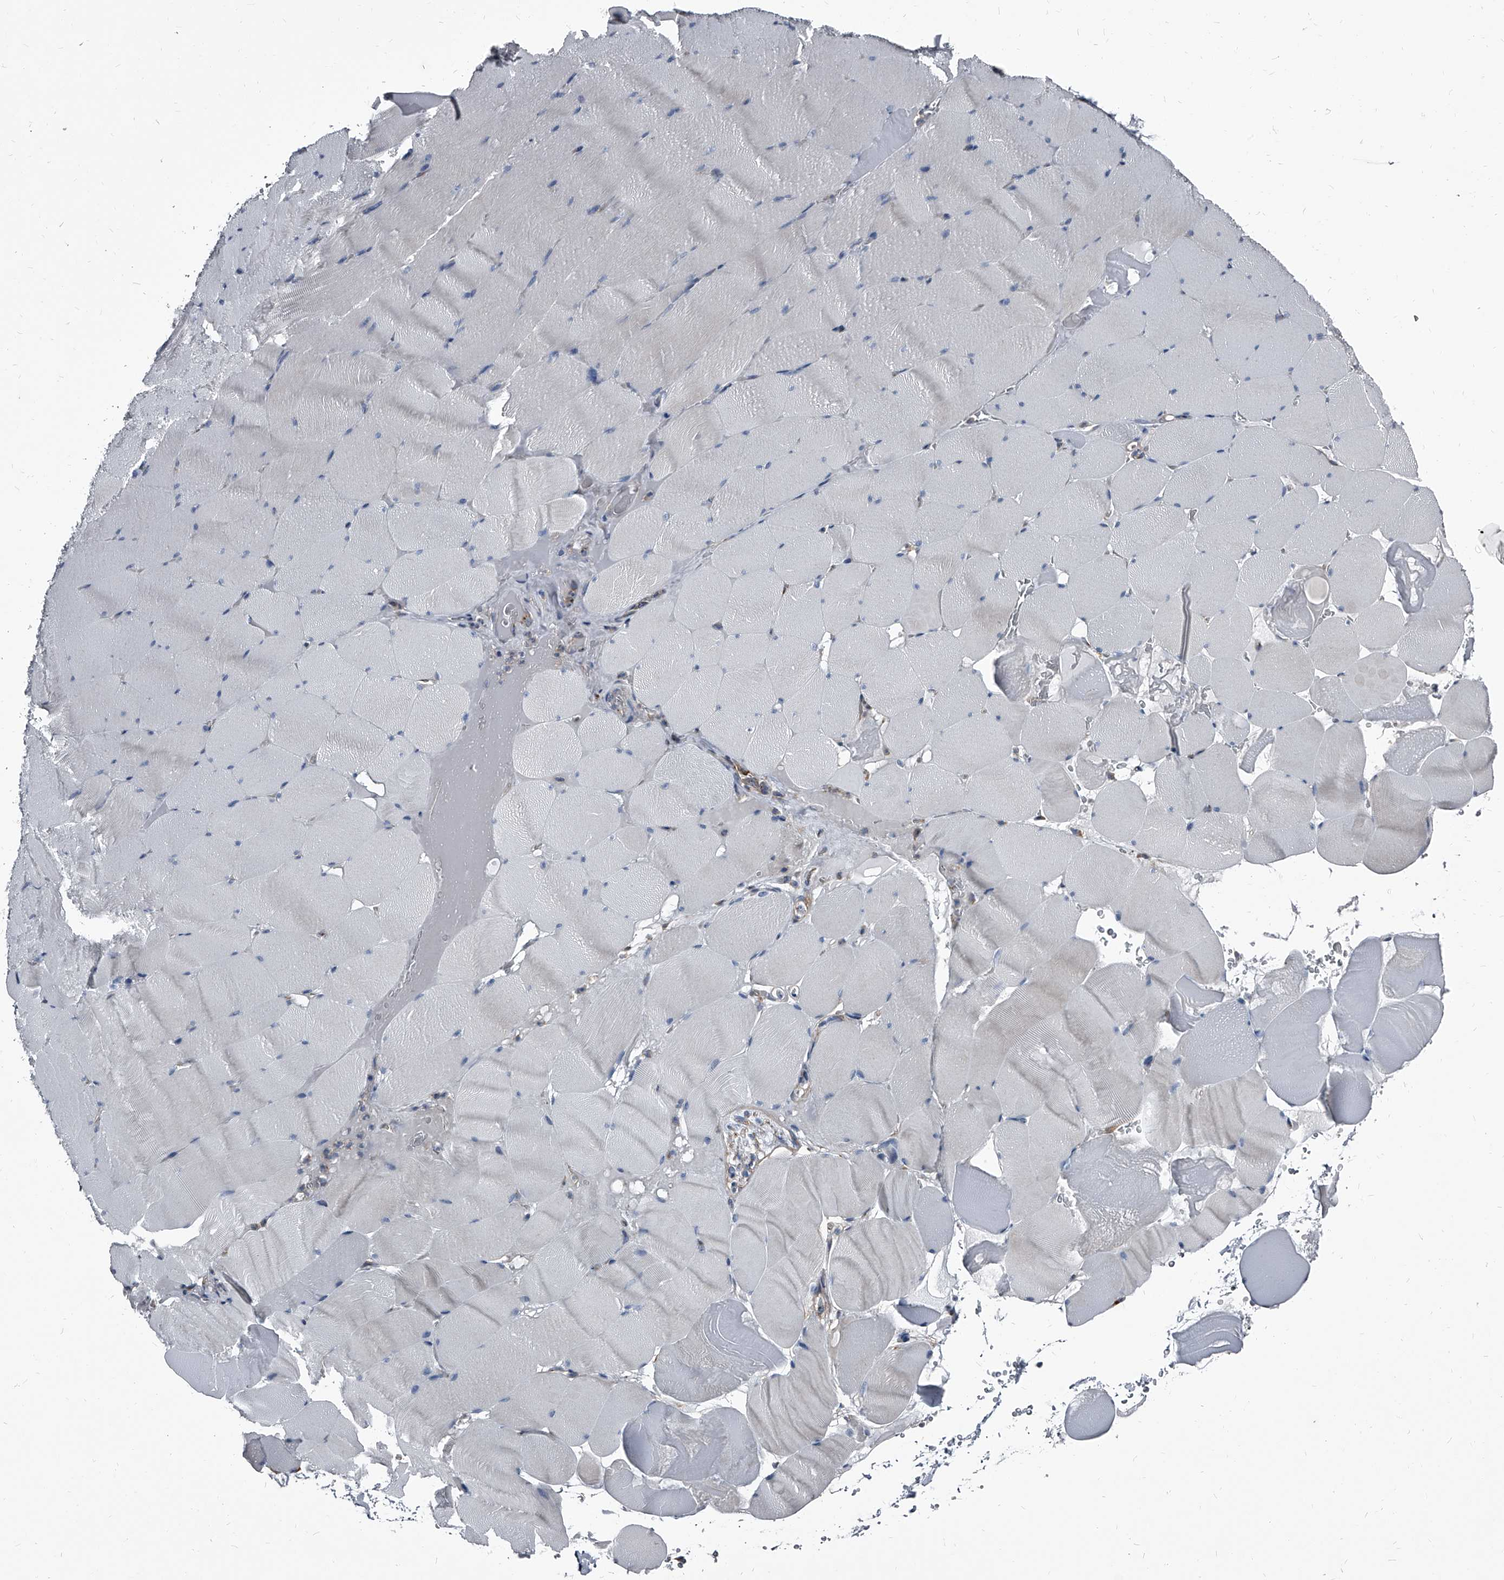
{"staining": {"intensity": "negative", "quantity": "none", "location": "none"}, "tissue": "skeletal muscle", "cell_type": "Myocytes", "image_type": "normal", "snomed": [{"axis": "morphology", "description": "Normal tissue, NOS"}, {"axis": "topography", "description": "Skeletal muscle"}], "caption": "High magnification brightfield microscopy of normal skeletal muscle stained with DAB (brown) and counterstained with hematoxylin (blue): myocytes show no significant positivity.", "gene": "PGLYRP3", "patient": {"sex": "male", "age": 62}}